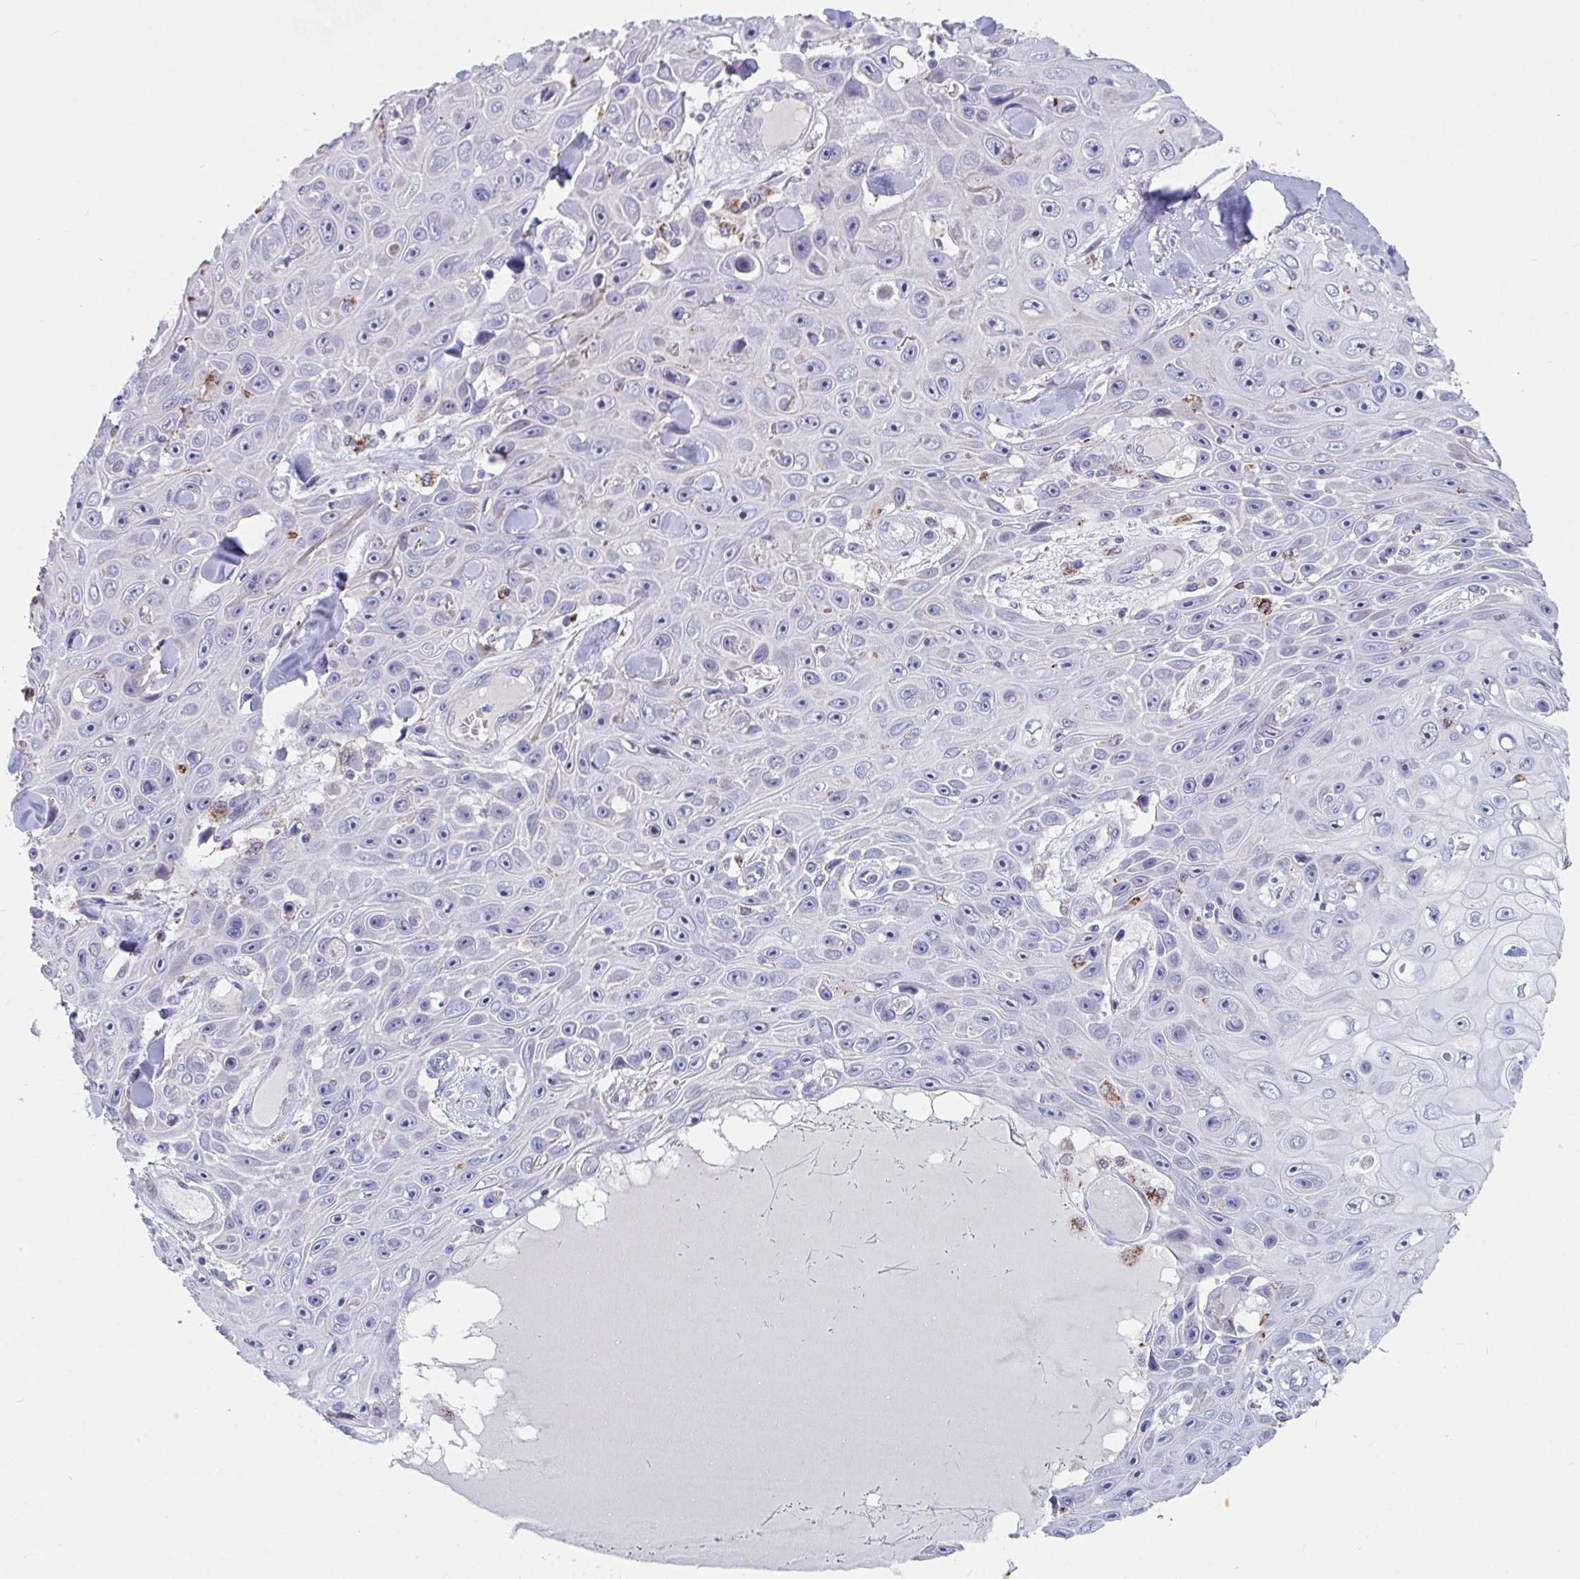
{"staining": {"intensity": "negative", "quantity": "none", "location": "none"}, "tissue": "skin cancer", "cell_type": "Tumor cells", "image_type": "cancer", "snomed": [{"axis": "morphology", "description": "Squamous cell carcinoma, NOS"}, {"axis": "topography", "description": "Skin"}], "caption": "A micrograph of skin cancer stained for a protein exhibits no brown staining in tumor cells.", "gene": "FAM156B", "patient": {"sex": "male", "age": 82}}